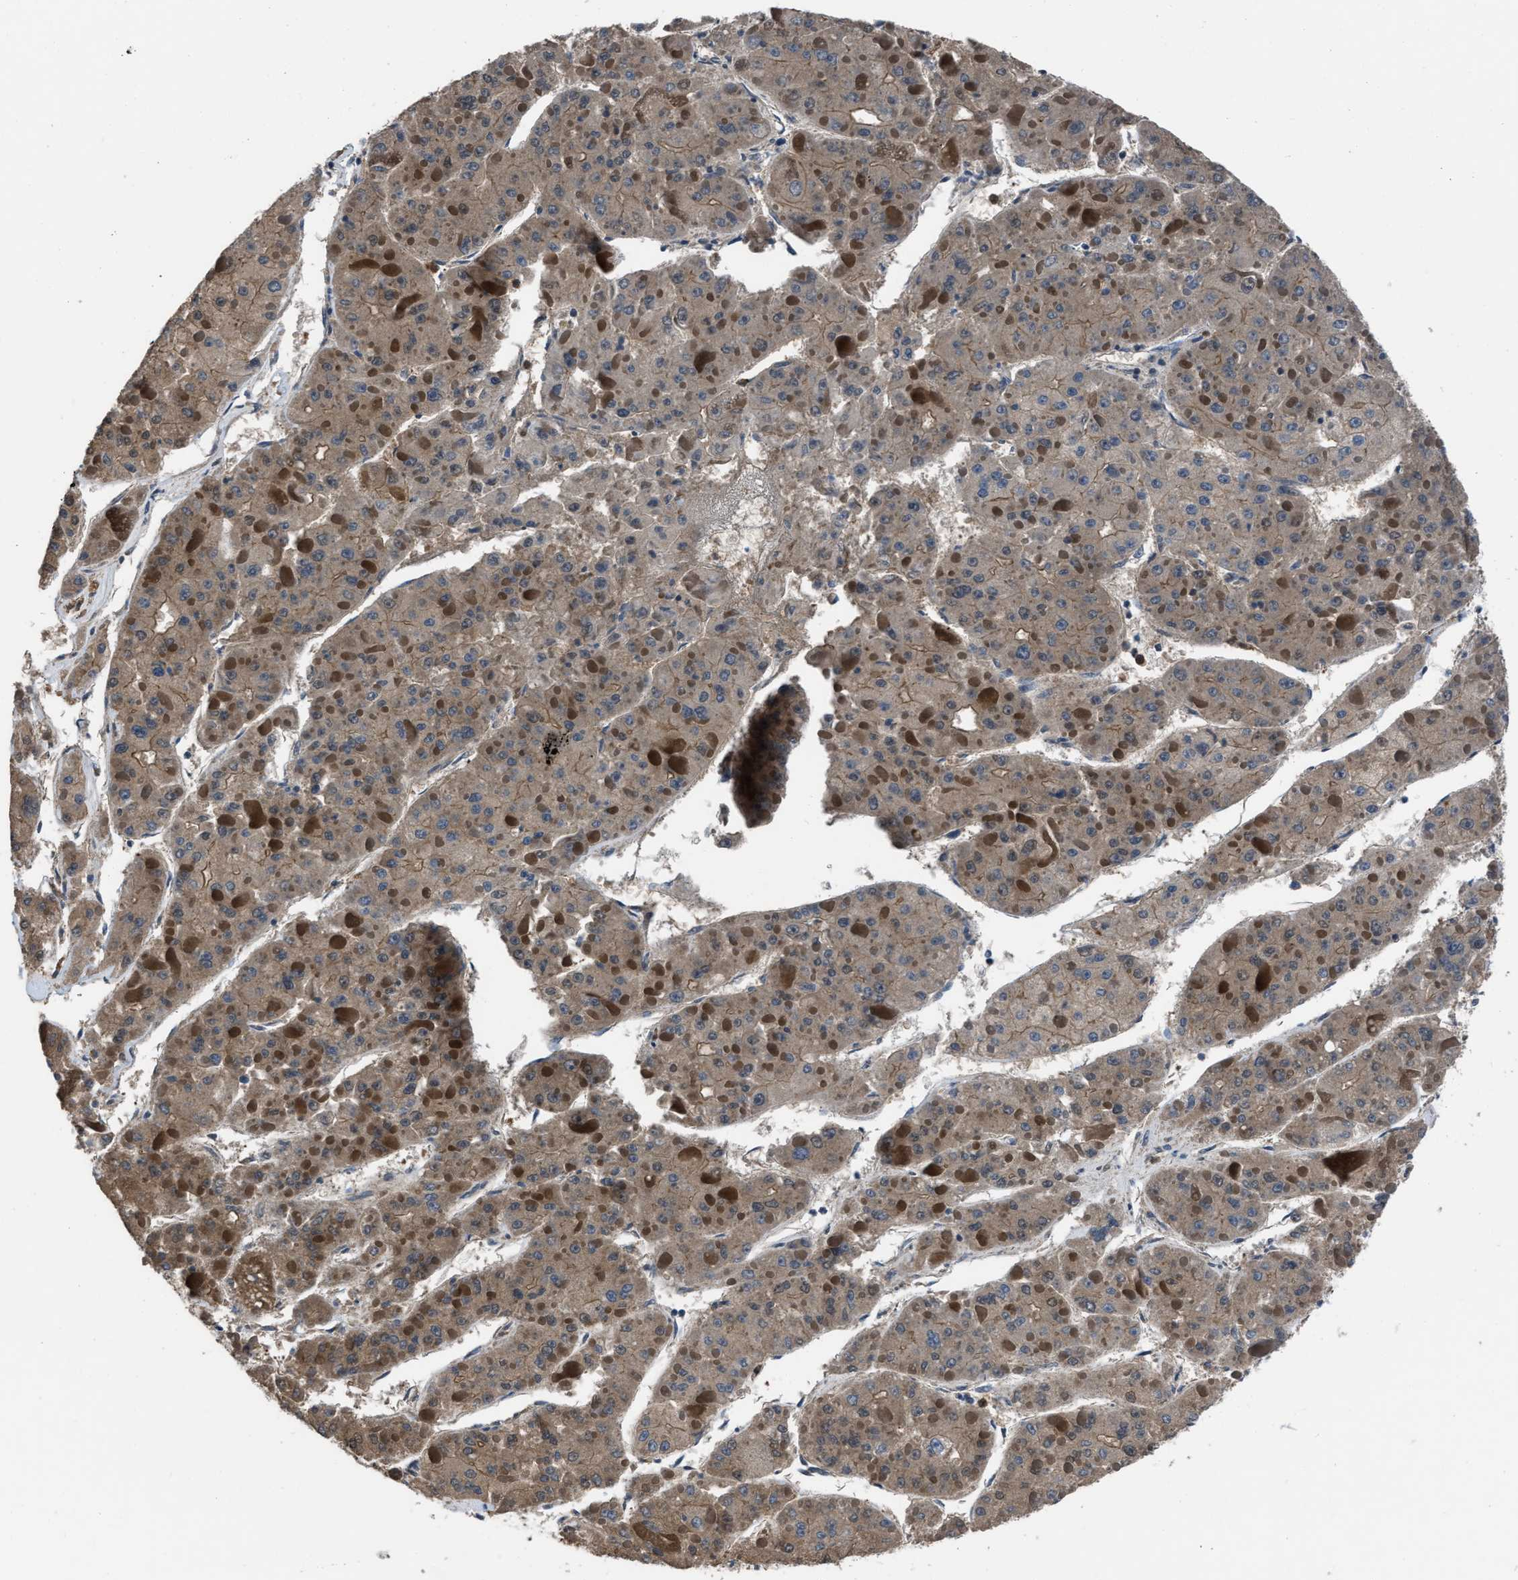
{"staining": {"intensity": "weak", "quantity": "25%-75%", "location": "cytoplasmic/membranous"}, "tissue": "liver cancer", "cell_type": "Tumor cells", "image_type": "cancer", "snomed": [{"axis": "morphology", "description": "Carcinoma, Hepatocellular, NOS"}, {"axis": "topography", "description": "Liver"}], "caption": "A brown stain shows weak cytoplasmic/membranous positivity of a protein in liver hepatocellular carcinoma tumor cells. (Stains: DAB in brown, nuclei in blue, Microscopy: brightfield microscopy at high magnification).", "gene": "USP25", "patient": {"sex": "female", "age": 73}}